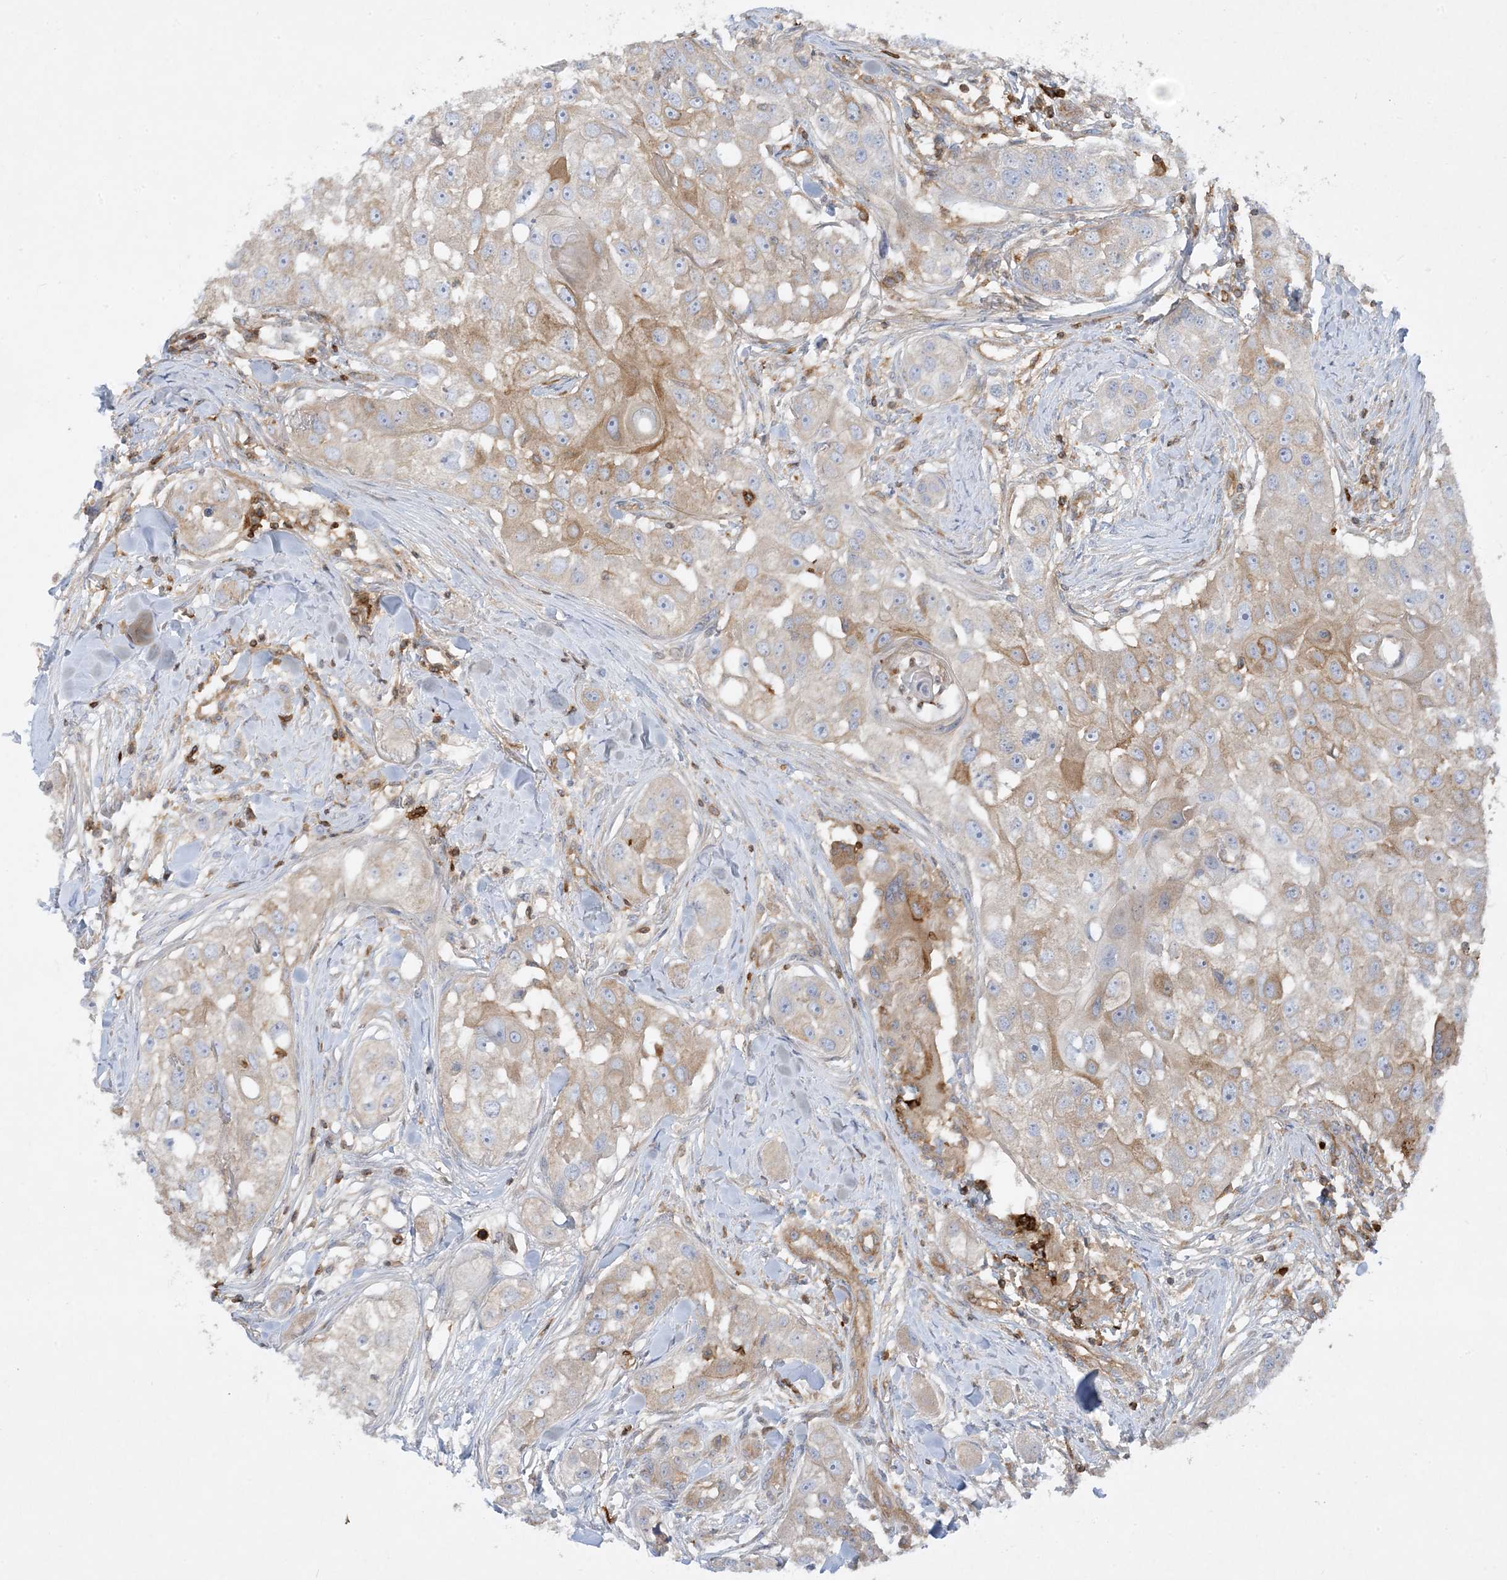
{"staining": {"intensity": "moderate", "quantity": "<25%", "location": "cytoplasmic/membranous"}, "tissue": "head and neck cancer", "cell_type": "Tumor cells", "image_type": "cancer", "snomed": [{"axis": "morphology", "description": "Normal tissue, NOS"}, {"axis": "morphology", "description": "Squamous cell carcinoma, NOS"}, {"axis": "topography", "description": "Skeletal muscle"}, {"axis": "topography", "description": "Head-Neck"}], "caption": "Head and neck squamous cell carcinoma stained with DAB IHC shows low levels of moderate cytoplasmic/membranous positivity in about <25% of tumor cells. (DAB = brown stain, brightfield microscopy at high magnification).", "gene": "HLA-E", "patient": {"sex": "male", "age": 51}}